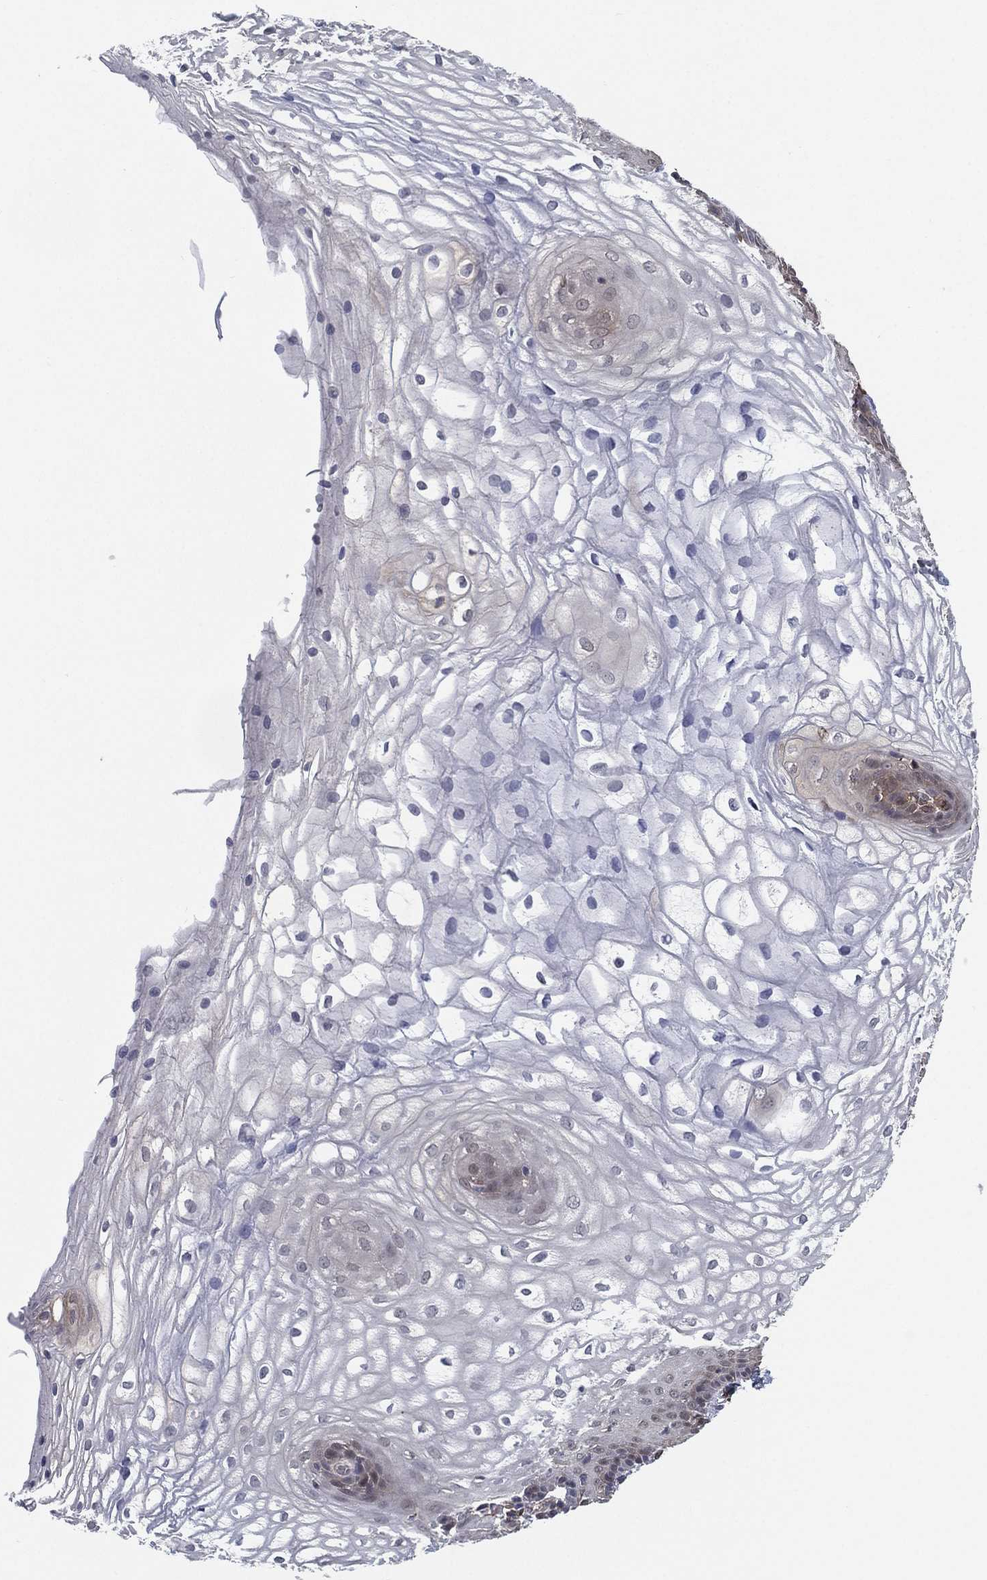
{"staining": {"intensity": "negative", "quantity": "none", "location": "none"}, "tissue": "vagina", "cell_type": "Squamous epithelial cells", "image_type": "normal", "snomed": [{"axis": "morphology", "description": "Normal tissue, NOS"}, {"axis": "topography", "description": "Vagina"}], "caption": "IHC of normal vagina displays no staining in squamous epithelial cells.", "gene": "PSMG4", "patient": {"sex": "female", "age": 34}}